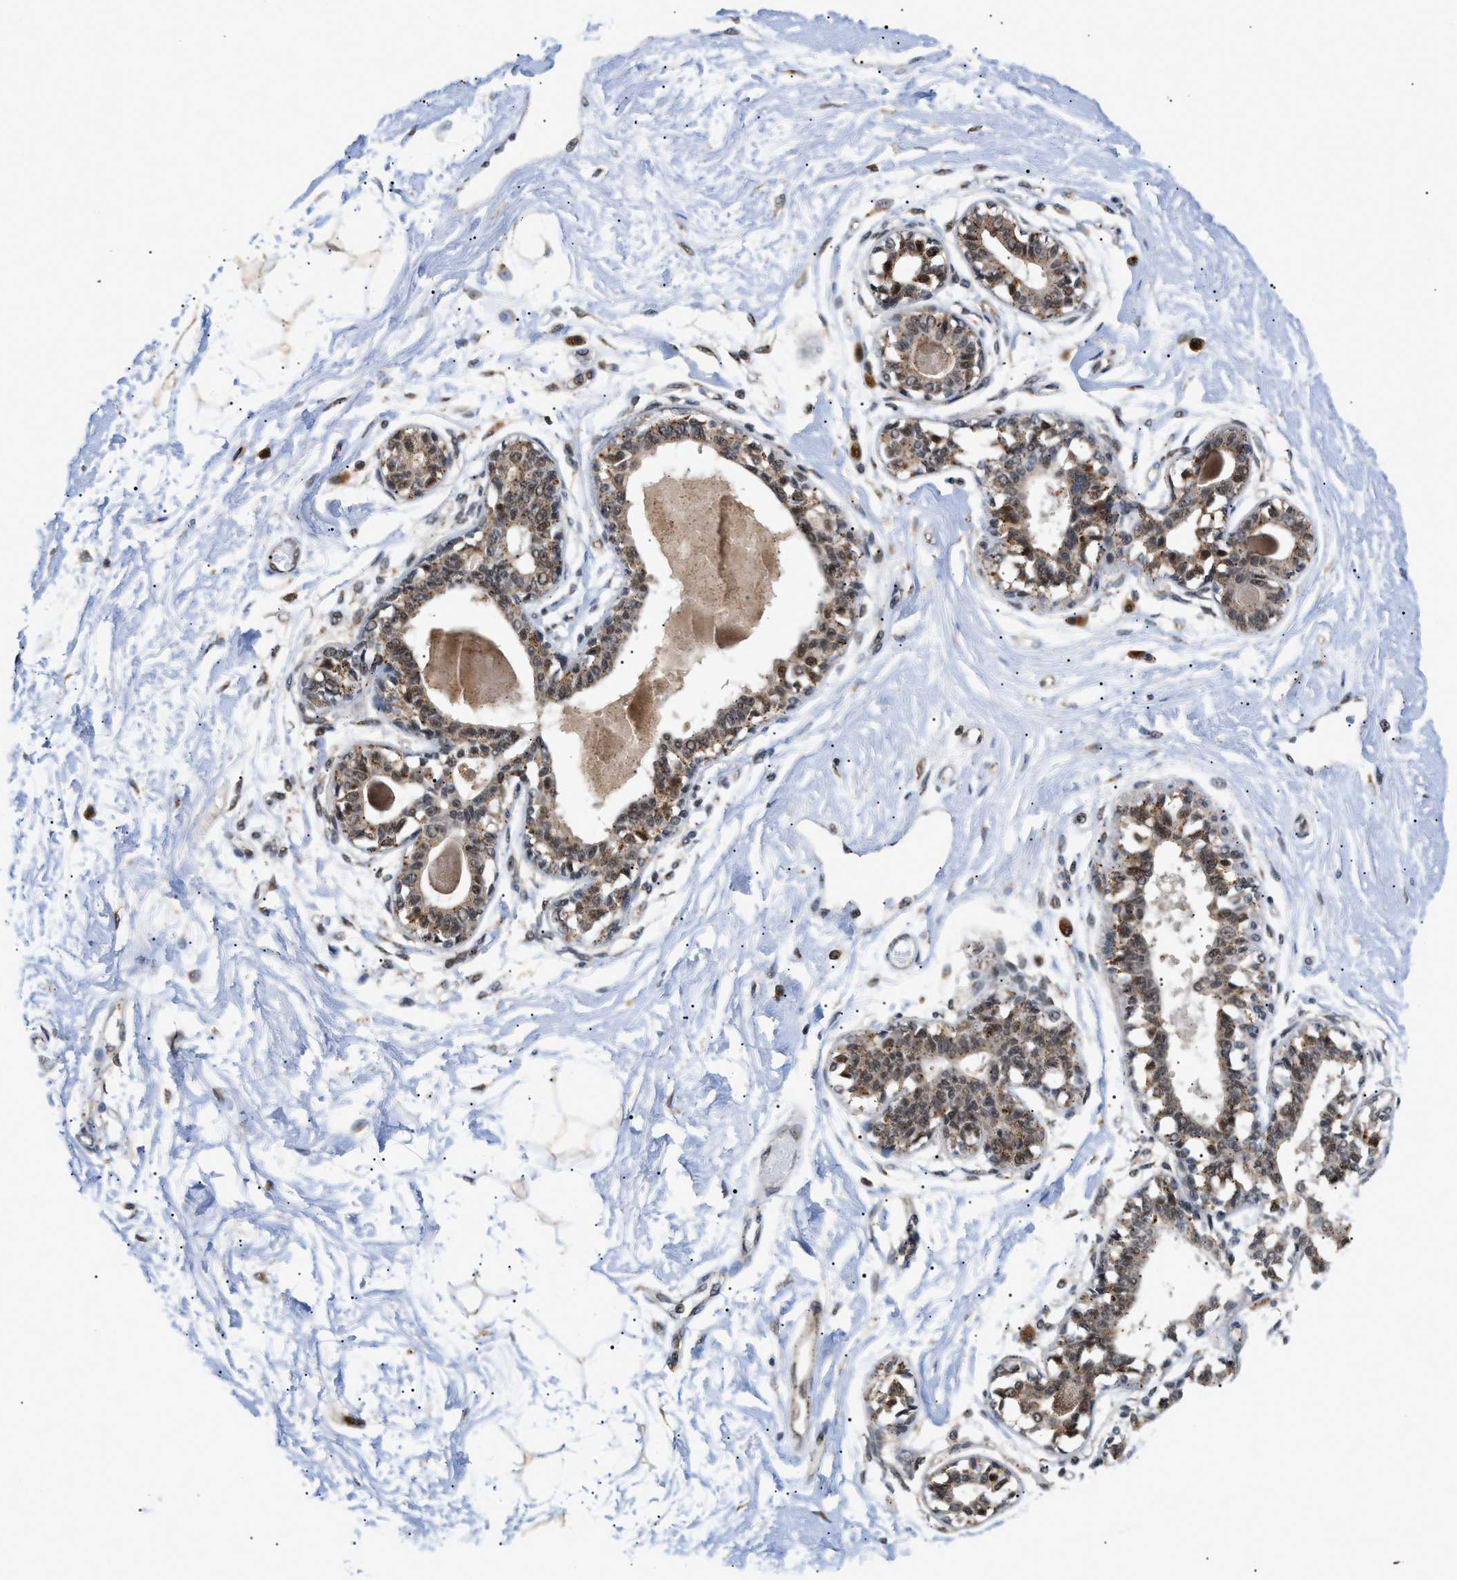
{"staining": {"intensity": "weak", "quantity": ">75%", "location": "cytoplasmic/membranous"}, "tissue": "breast", "cell_type": "Adipocytes", "image_type": "normal", "snomed": [{"axis": "morphology", "description": "Normal tissue, NOS"}, {"axis": "topography", "description": "Breast"}], "caption": "Human breast stained with a brown dye displays weak cytoplasmic/membranous positive expression in about >75% of adipocytes.", "gene": "ZBTB11", "patient": {"sex": "female", "age": 45}}